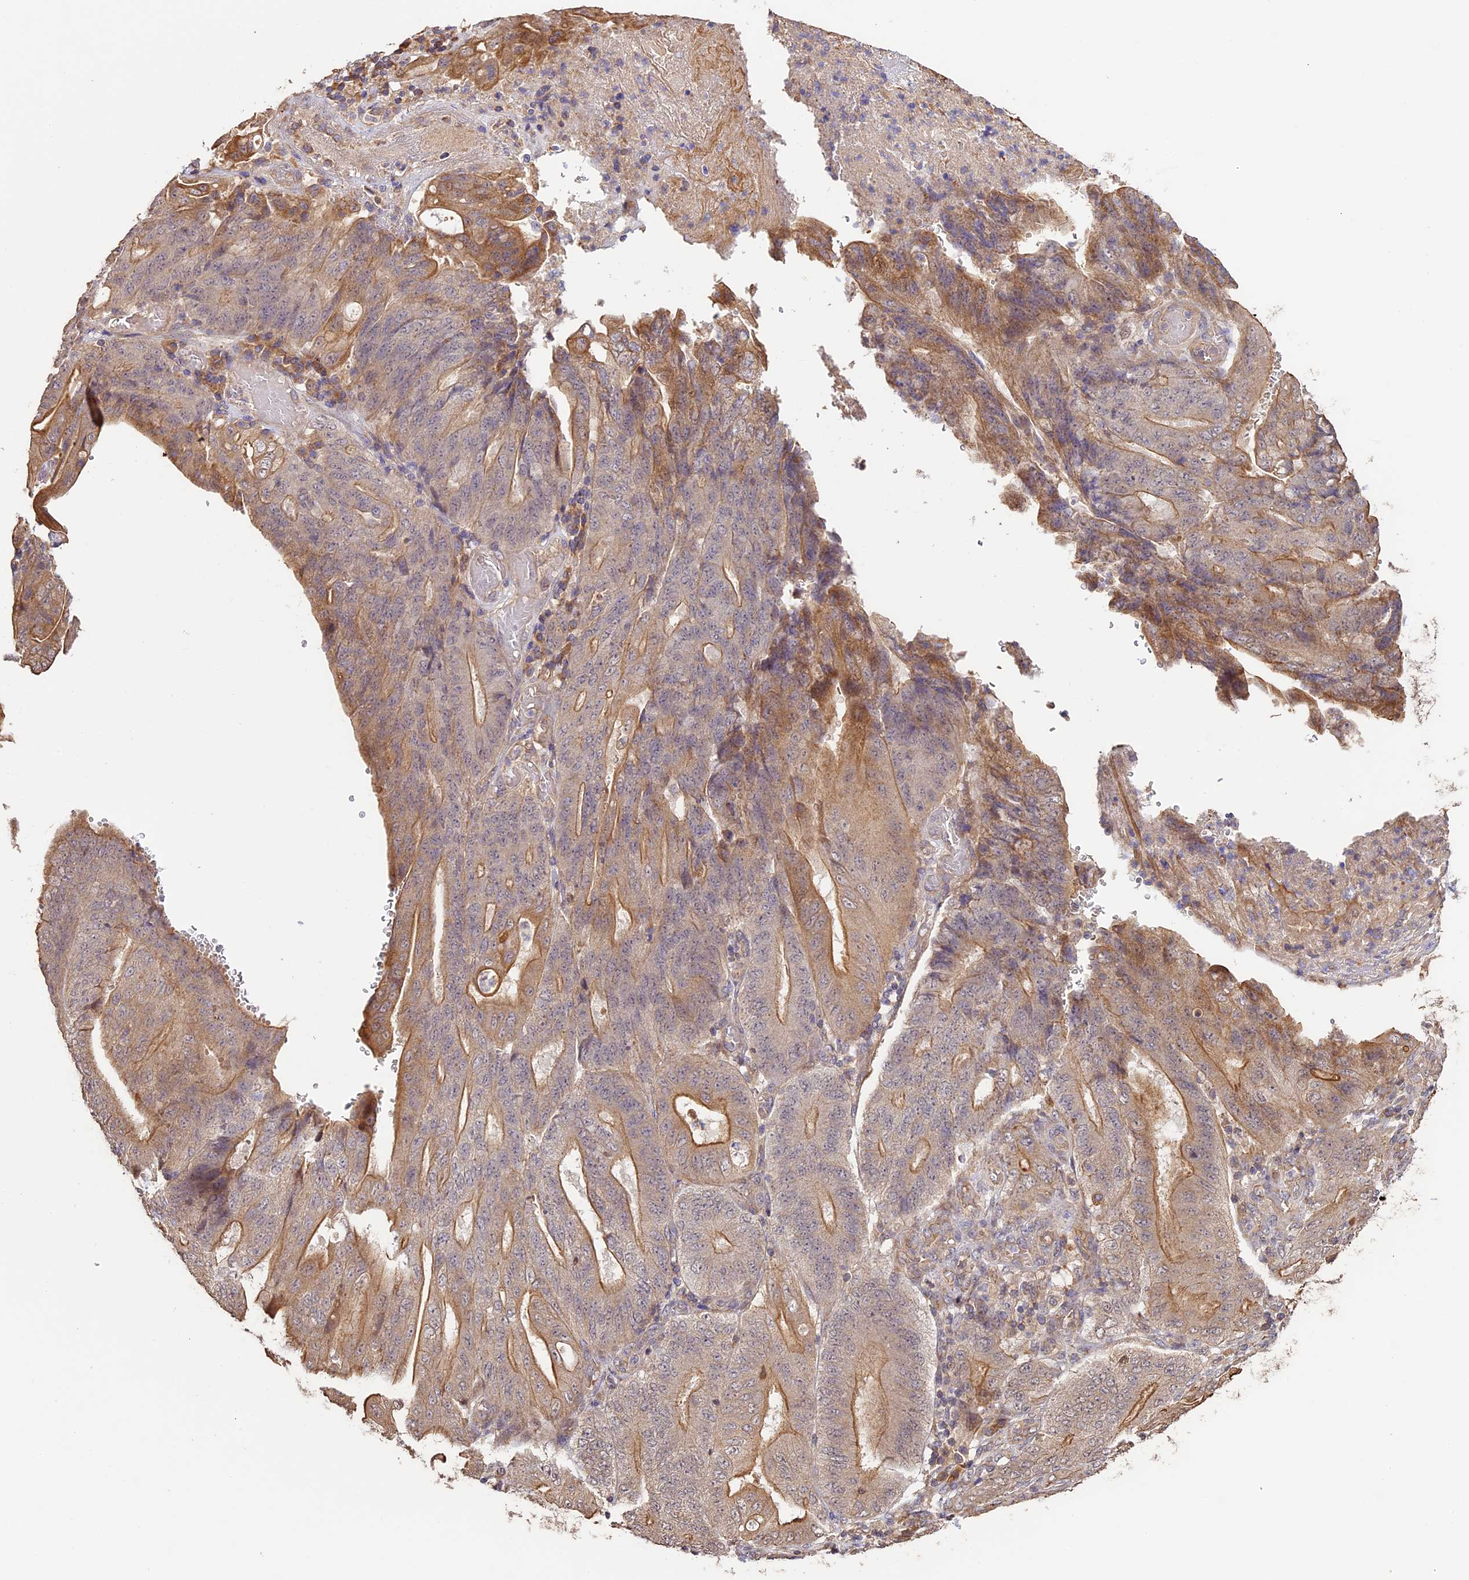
{"staining": {"intensity": "moderate", "quantity": "25%-75%", "location": "cytoplasmic/membranous"}, "tissue": "stomach cancer", "cell_type": "Tumor cells", "image_type": "cancer", "snomed": [{"axis": "morphology", "description": "Adenocarcinoma, NOS"}, {"axis": "topography", "description": "Stomach"}], "caption": "Human stomach cancer stained with a protein marker shows moderate staining in tumor cells.", "gene": "BCAS4", "patient": {"sex": "female", "age": 73}}